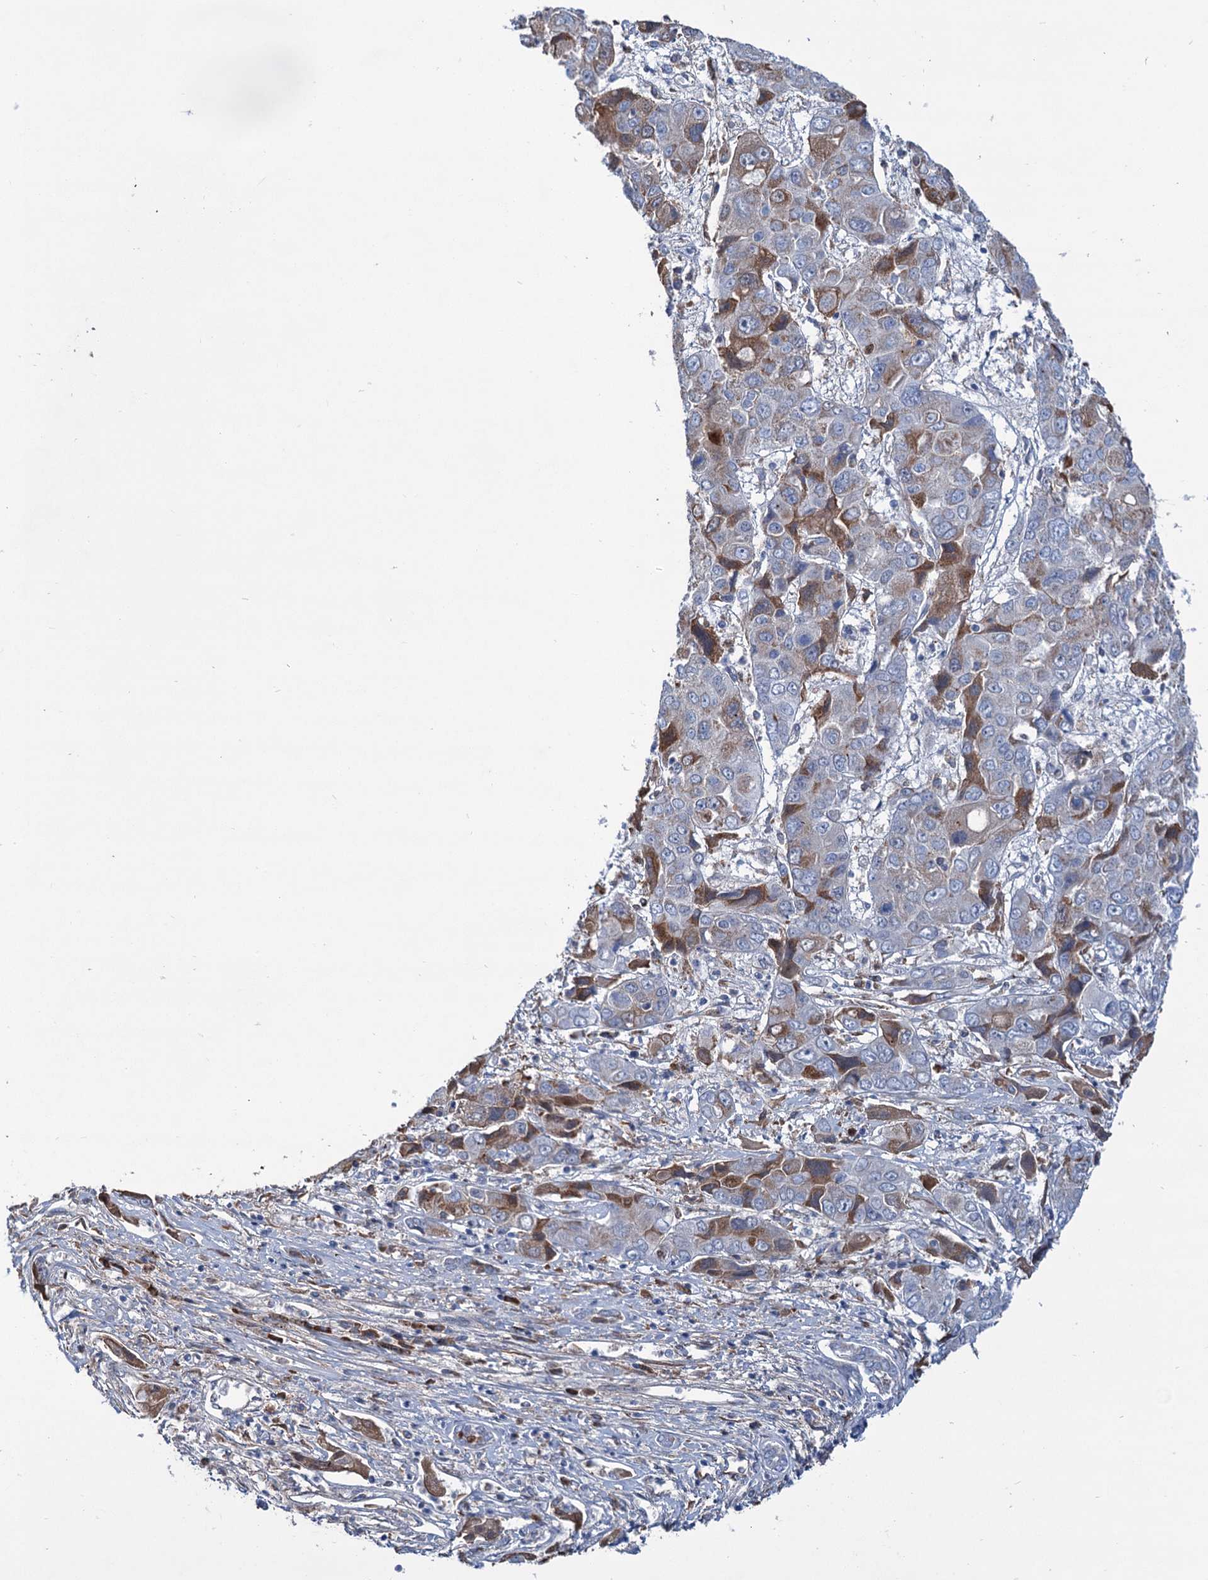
{"staining": {"intensity": "moderate", "quantity": "<25%", "location": "cytoplasmic/membranous"}, "tissue": "liver cancer", "cell_type": "Tumor cells", "image_type": "cancer", "snomed": [{"axis": "morphology", "description": "Cholangiocarcinoma"}, {"axis": "topography", "description": "Liver"}], "caption": "This is an image of IHC staining of liver cholangiocarcinoma, which shows moderate expression in the cytoplasmic/membranous of tumor cells.", "gene": "LPIN1", "patient": {"sex": "male", "age": 67}}